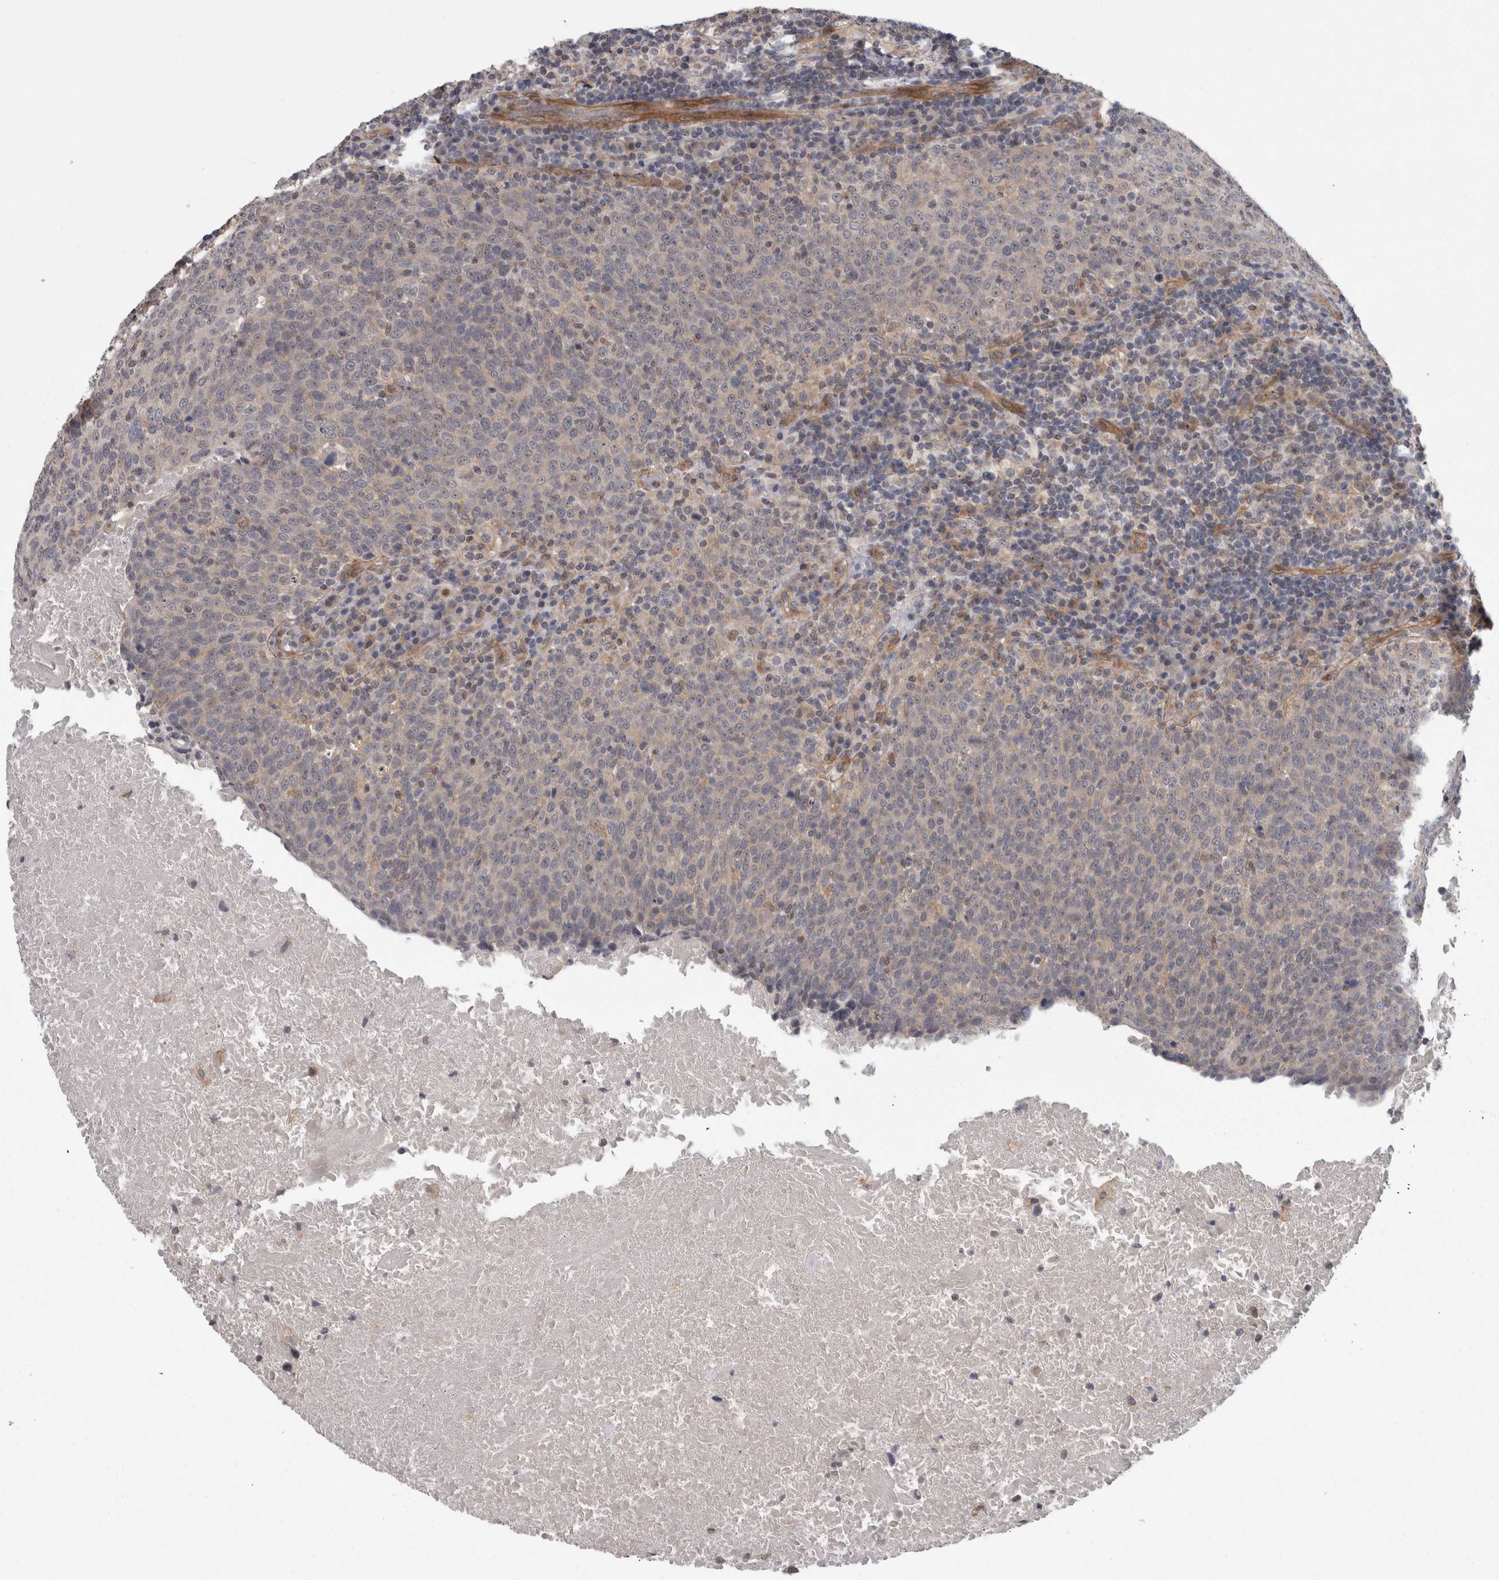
{"staining": {"intensity": "negative", "quantity": "none", "location": "none"}, "tissue": "head and neck cancer", "cell_type": "Tumor cells", "image_type": "cancer", "snomed": [{"axis": "morphology", "description": "Squamous cell carcinoma, NOS"}, {"axis": "morphology", "description": "Squamous cell carcinoma, metastatic, NOS"}, {"axis": "topography", "description": "Lymph node"}, {"axis": "topography", "description": "Head-Neck"}], "caption": "DAB immunohistochemical staining of head and neck cancer demonstrates no significant staining in tumor cells. The staining was performed using DAB to visualize the protein expression in brown, while the nuclei were stained in blue with hematoxylin (Magnification: 20x).", "gene": "RMDN1", "patient": {"sex": "male", "age": 62}}